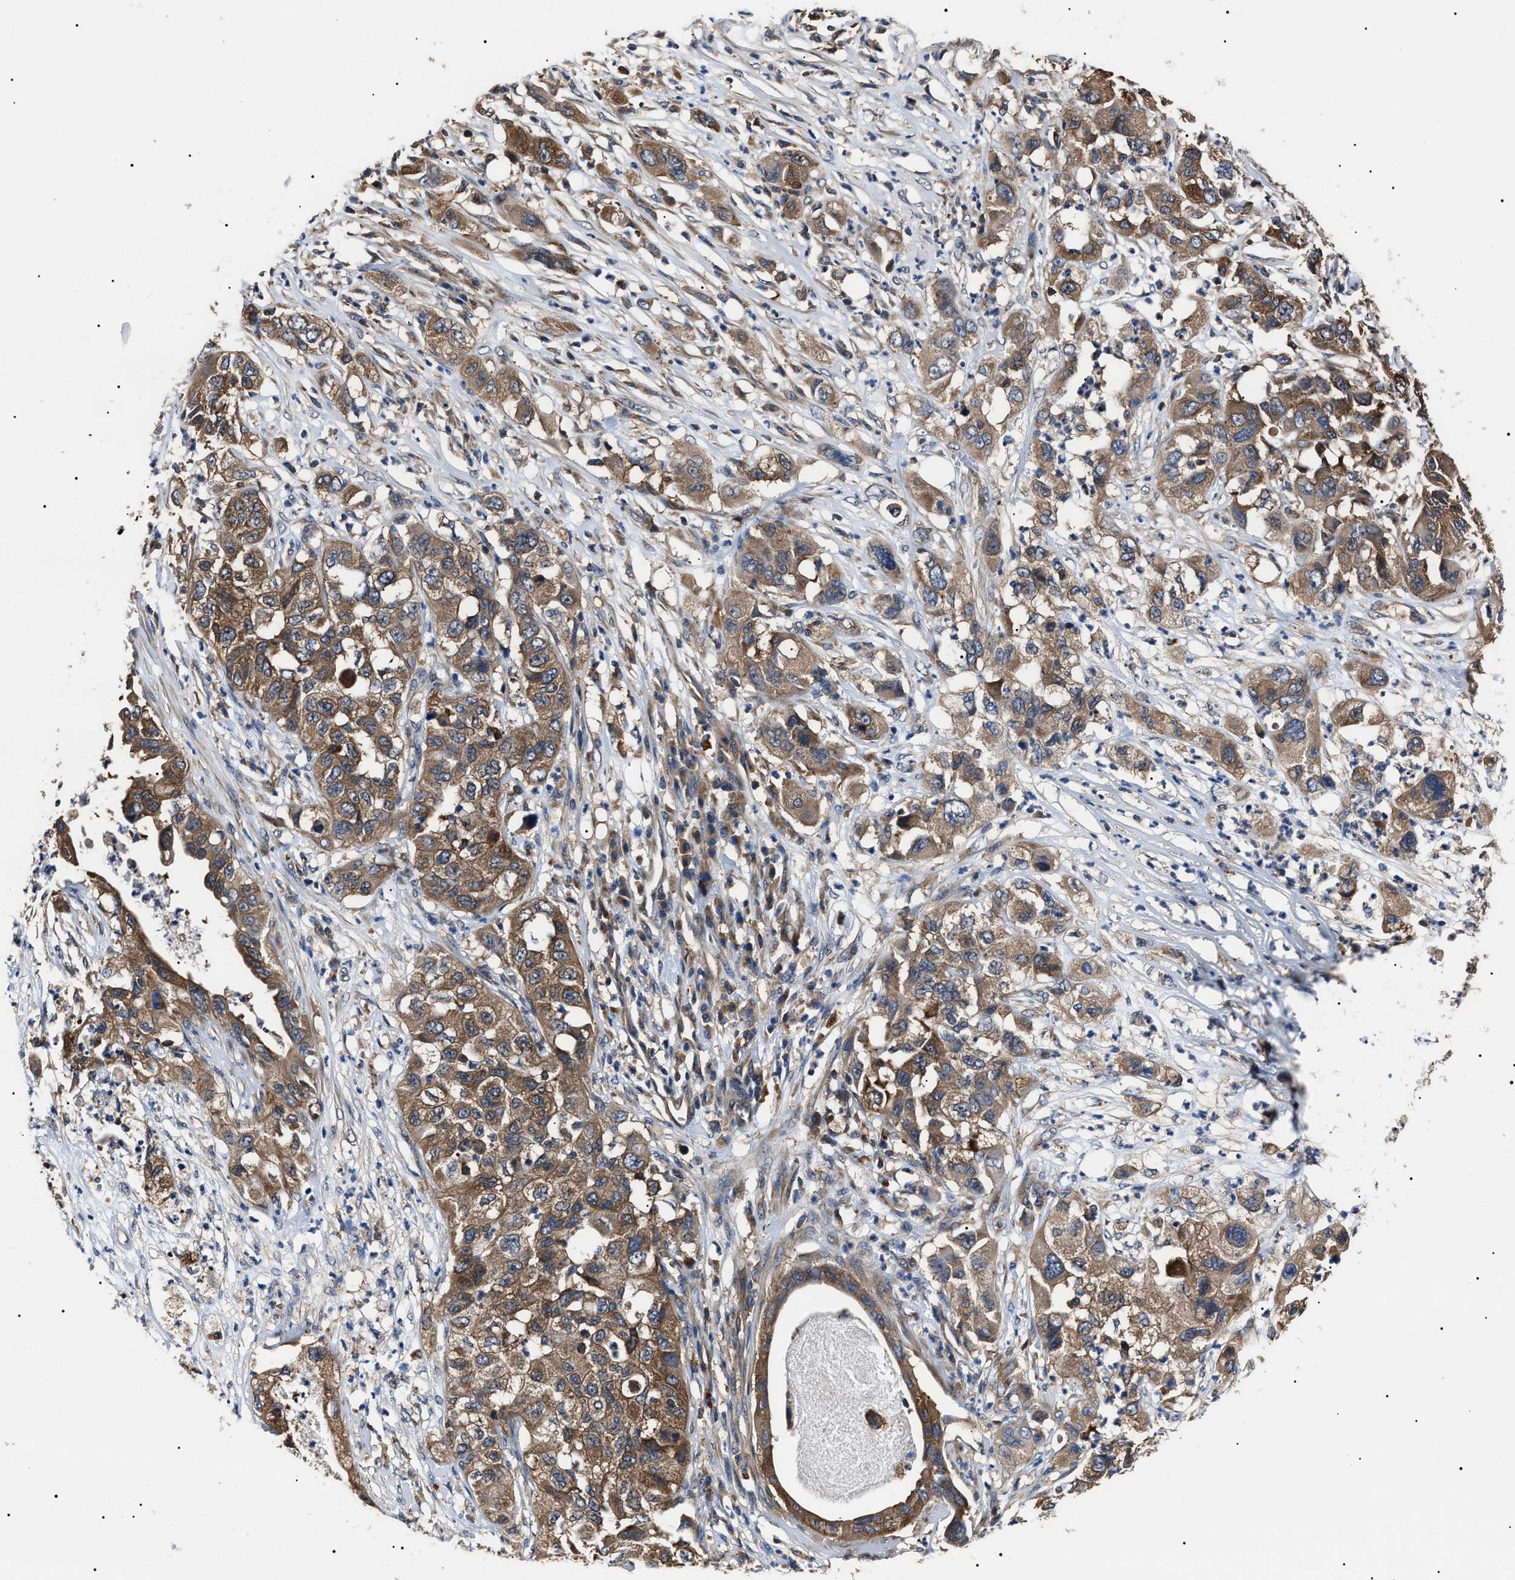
{"staining": {"intensity": "moderate", "quantity": ">75%", "location": "cytoplasmic/membranous"}, "tissue": "pancreatic cancer", "cell_type": "Tumor cells", "image_type": "cancer", "snomed": [{"axis": "morphology", "description": "Adenocarcinoma, NOS"}, {"axis": "topography", "description": "Pancreas"}], "caption": "An IHC histopathology image of tumor tissue is shown. Protein staining in brown labels moderate cytoplasmic/membranous positivity in pancreatic cancer within tumor cells. The staining was performed using DAB (3,3'-diaminobenzidine) to visualize the protein expression in brown, while the nuclei were stained in blue with hematoxylin (Magnification: 20x).", "gene": "CCT8", "patient": {"sex": "female", "age": 78}}